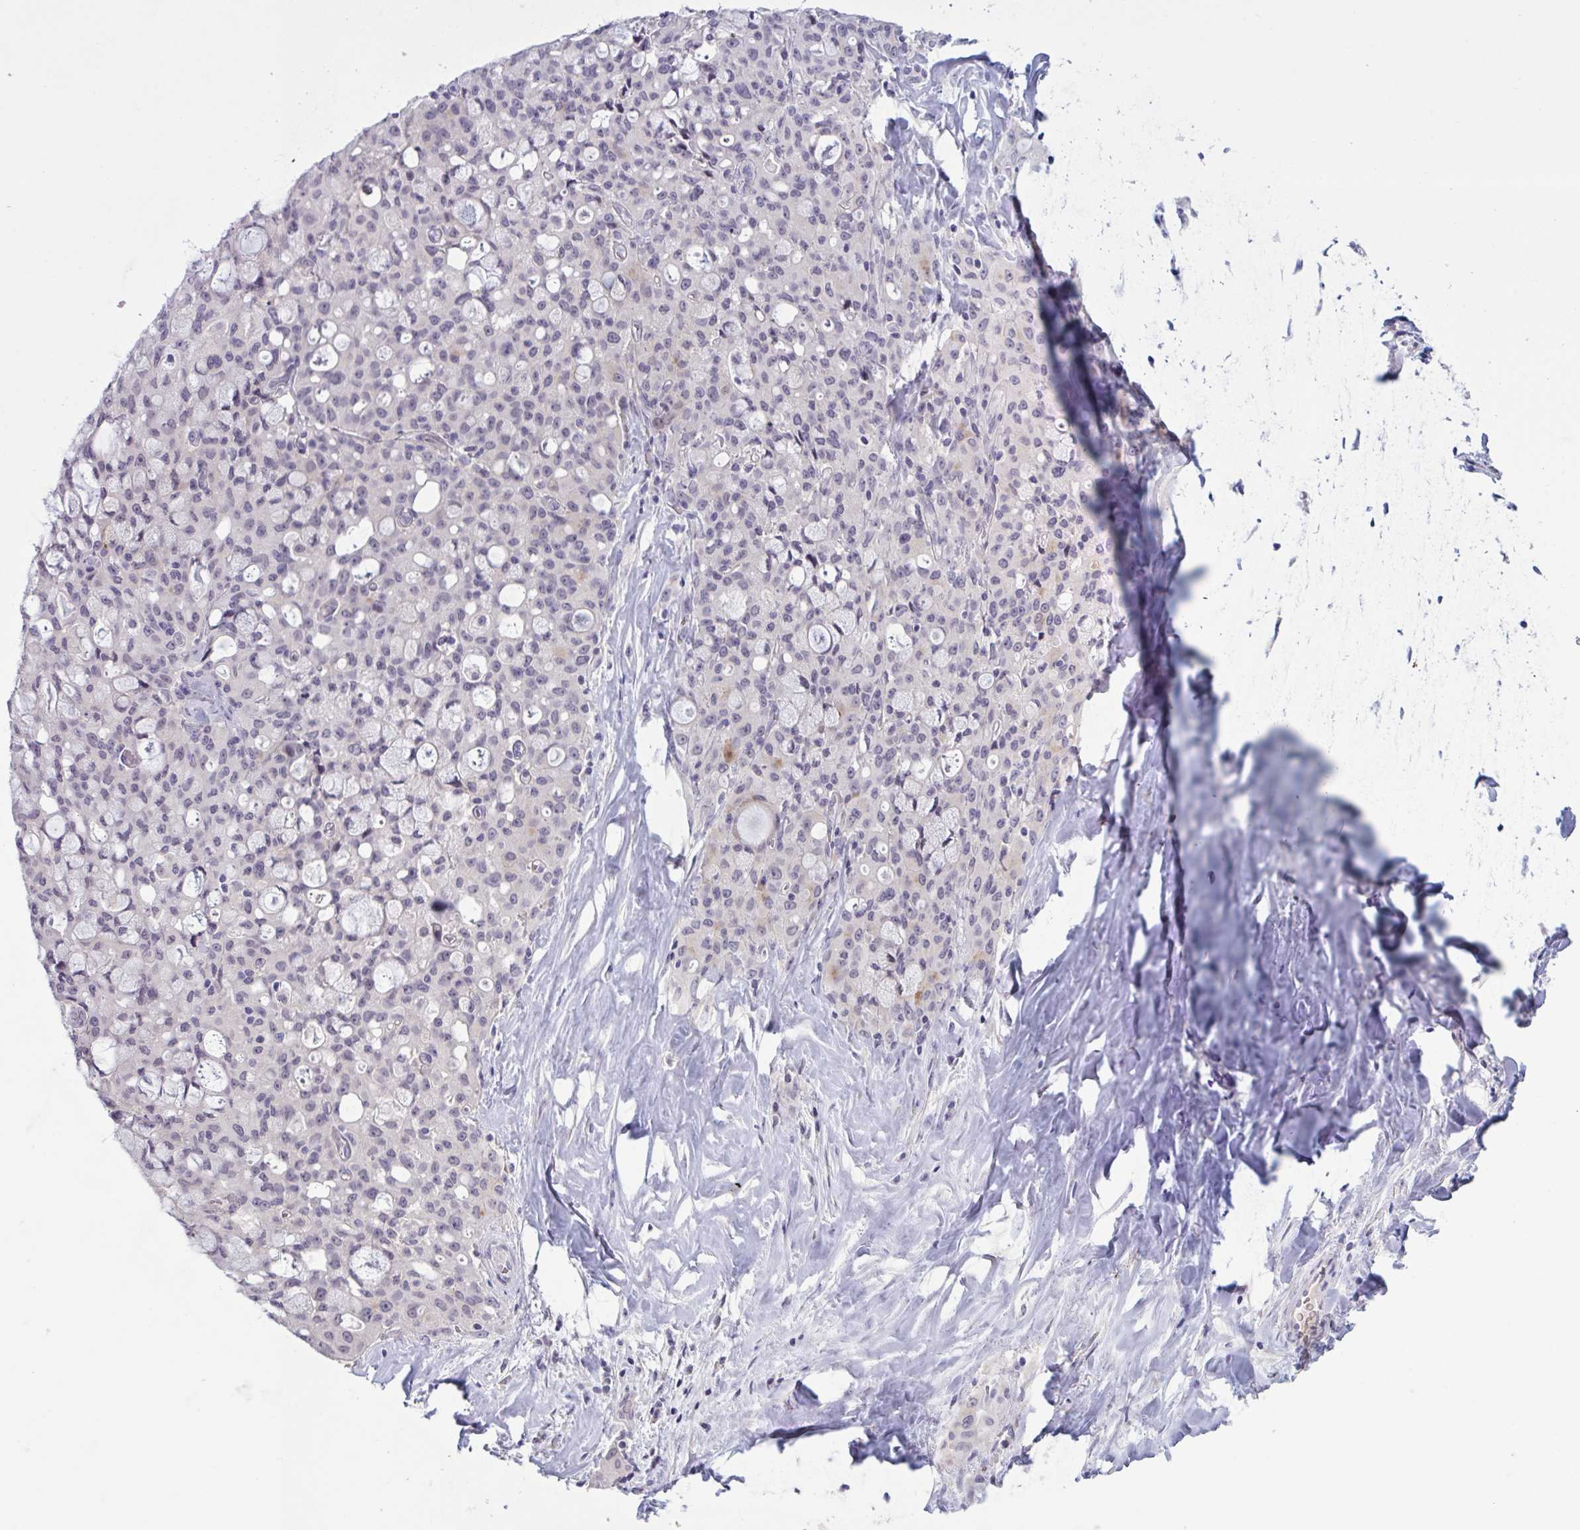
{"staining": {"intensity": "negative", "quantity": "none", "location": "none"}, "tissue": "lung cancer", "cell_type": "Tumor cells", "image_type": "cancer", "snomed": [{"axis": "morphology", "description": "Adenocarcinoma, NOS"}, {"axis": "topography", "description": "Lung"}], "caption": "Immunohistochemistry micrograph of neoplastic tissue: human lung cancer stained with DAB demonstrates no significant protein positivity in tumor cells.", "gene": "RFPL4B", "patient": {"sex": "female", "age": 44}}